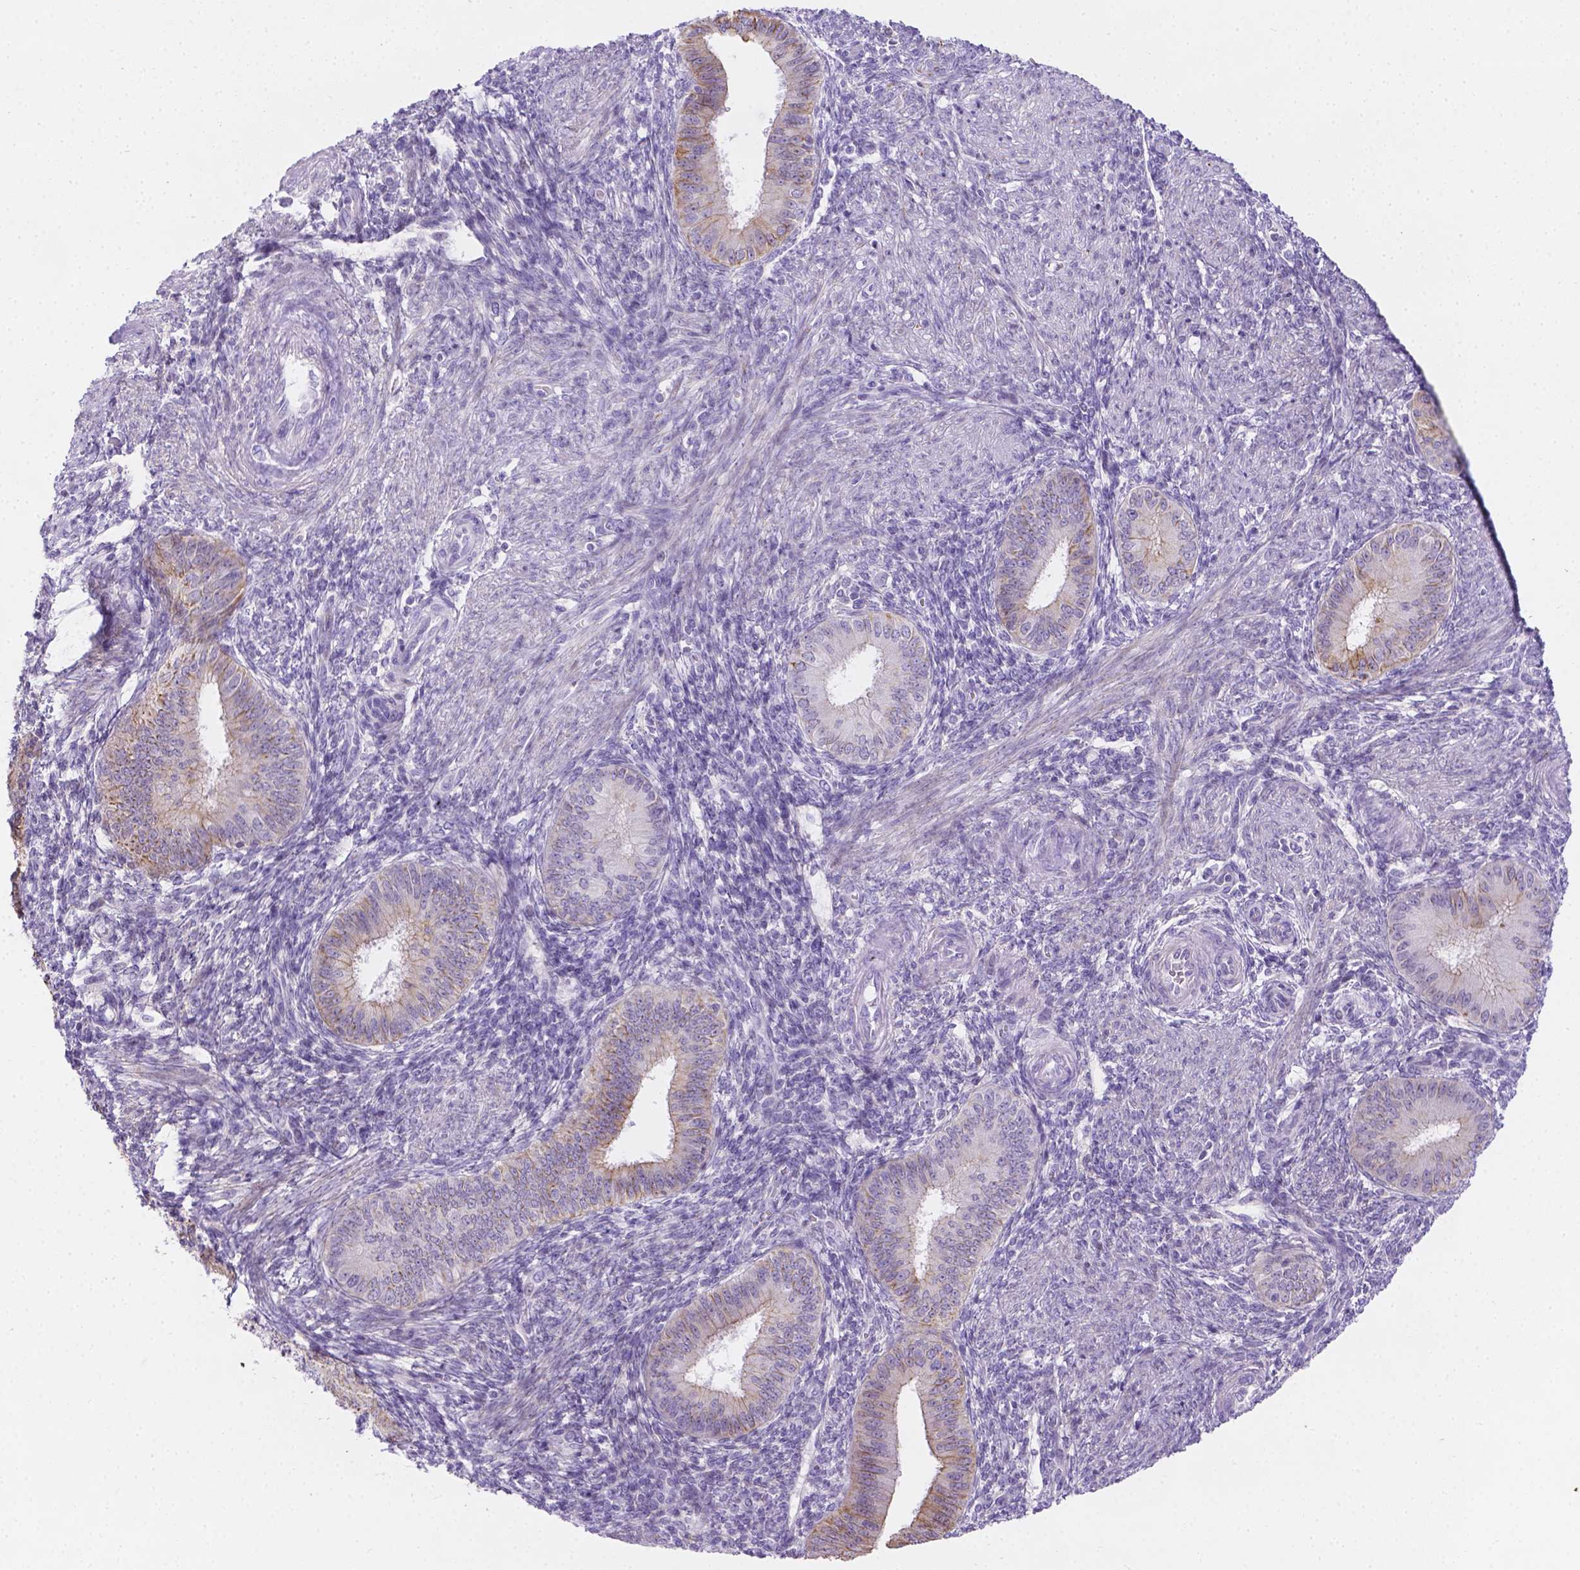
{"staining": {"intensity": "negative", "quantity": "none", "location": "none"}, "tissue": "endometrium", "cell_type": "Cells in endometrial stroma", "image_type": "normal", "snomed": [{"axis": "morphology", "description": "Normal tissue, NOS"}, {"axis": "topography", "description": "Endometrium"}], "caption": "This is an immunohistochemistry photomicrograph of unremarkable endometrium. There is no expression in cells in endometrial stroma.", "gene": "DMWD", "patient": {"sex": "female", "age": 39}}